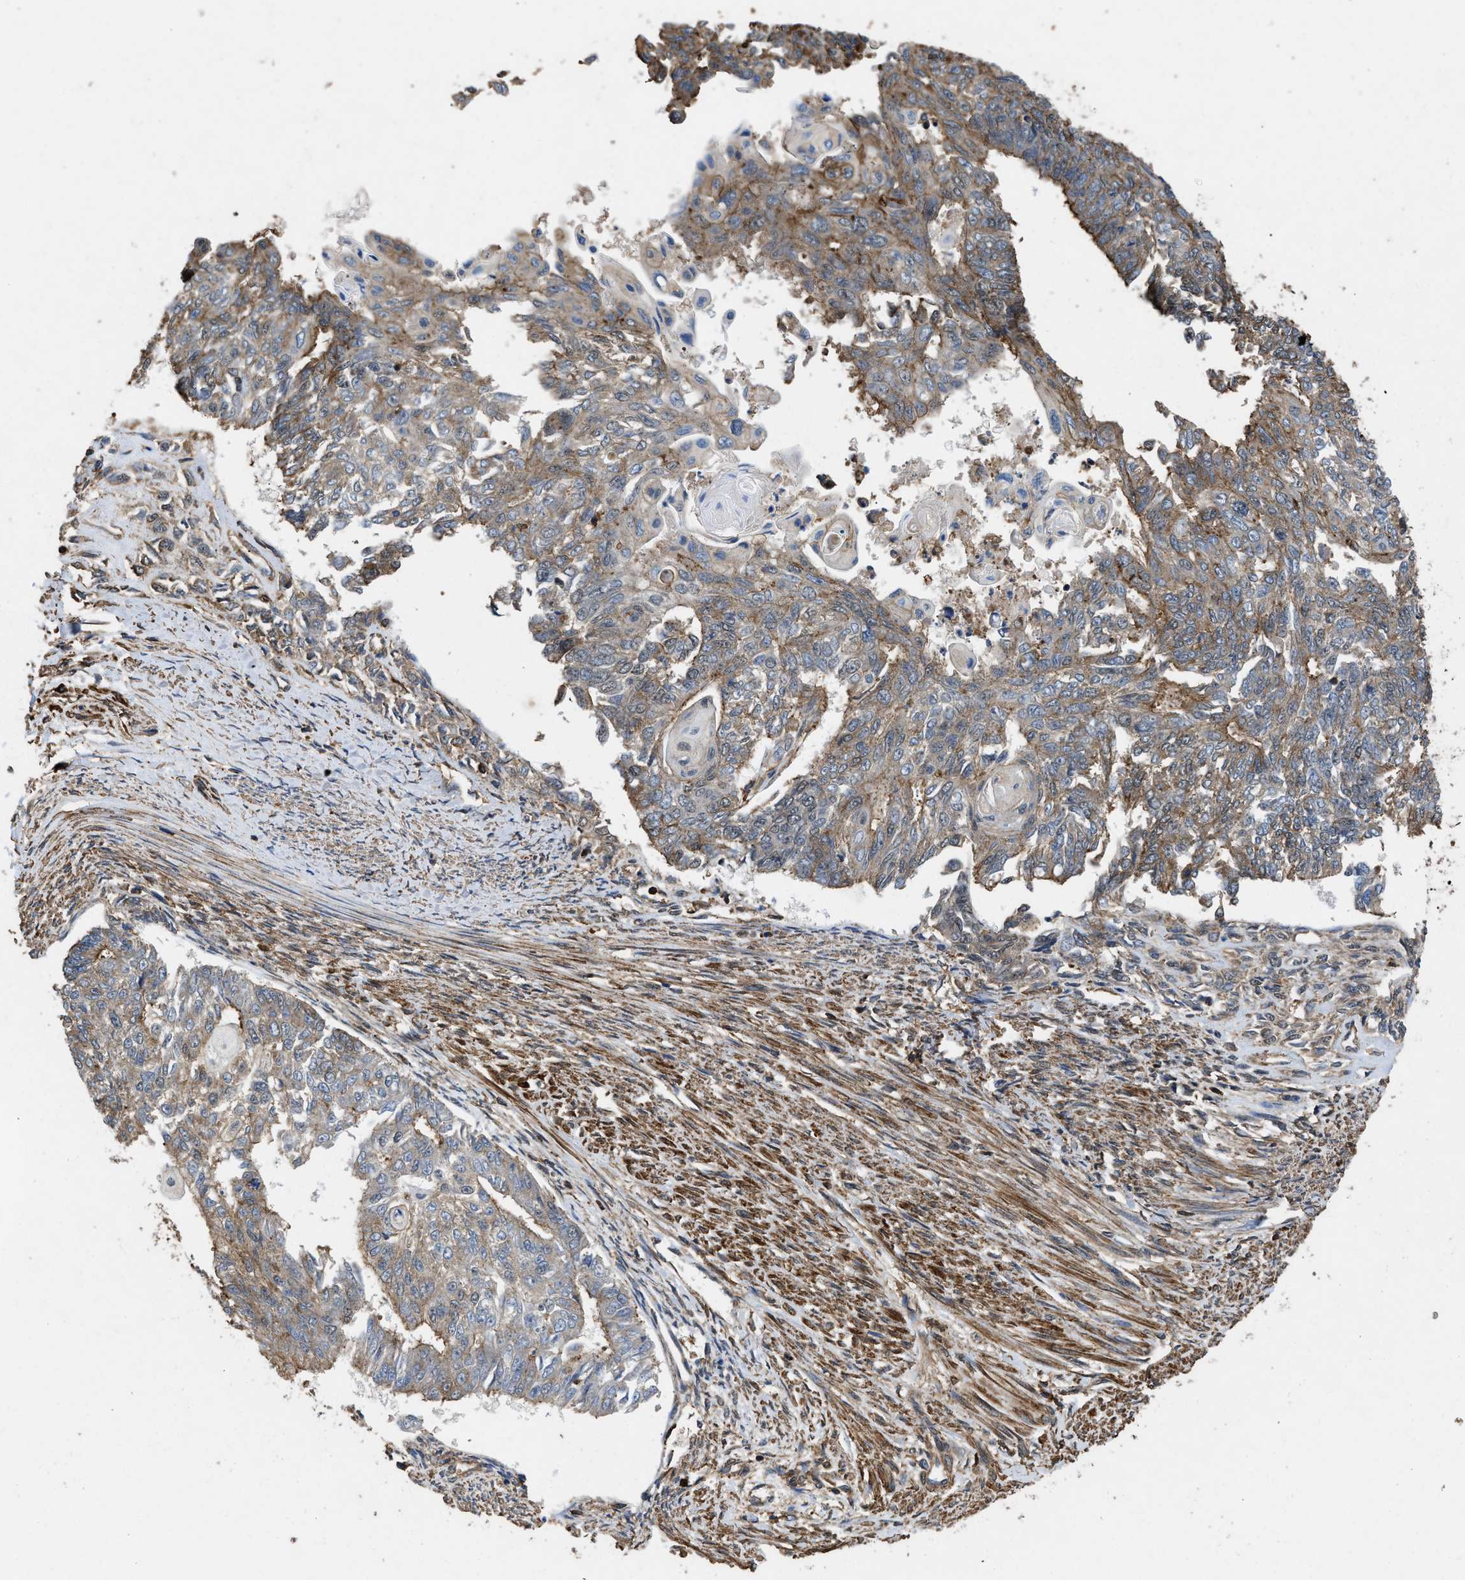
{"staining": {"intensity": "weak", "quantity": ">75%", "location": "cytoplasmic/membranous"}, "tissue": "endometrial cancer", "cell_type": "Tumor cells", "image_type": "cancer", "snomed": [{"axis": "morphology", "description": "Adenocarcinoma, NOS"}, {"axis": "topography", "description": "Endometrium"}], "caption": "Immunohistochemistry of human endometrial cancer reveals low levels of weak cytoplasmic/membranous staining in approximately >75% of tumor cells. (Stains: DAB in brown, nuclei in blue, Microscopy: brightfield microscopy at high magnification).", "gene": "LINGO2", "patient": {"sex": "female", "age": 32}}